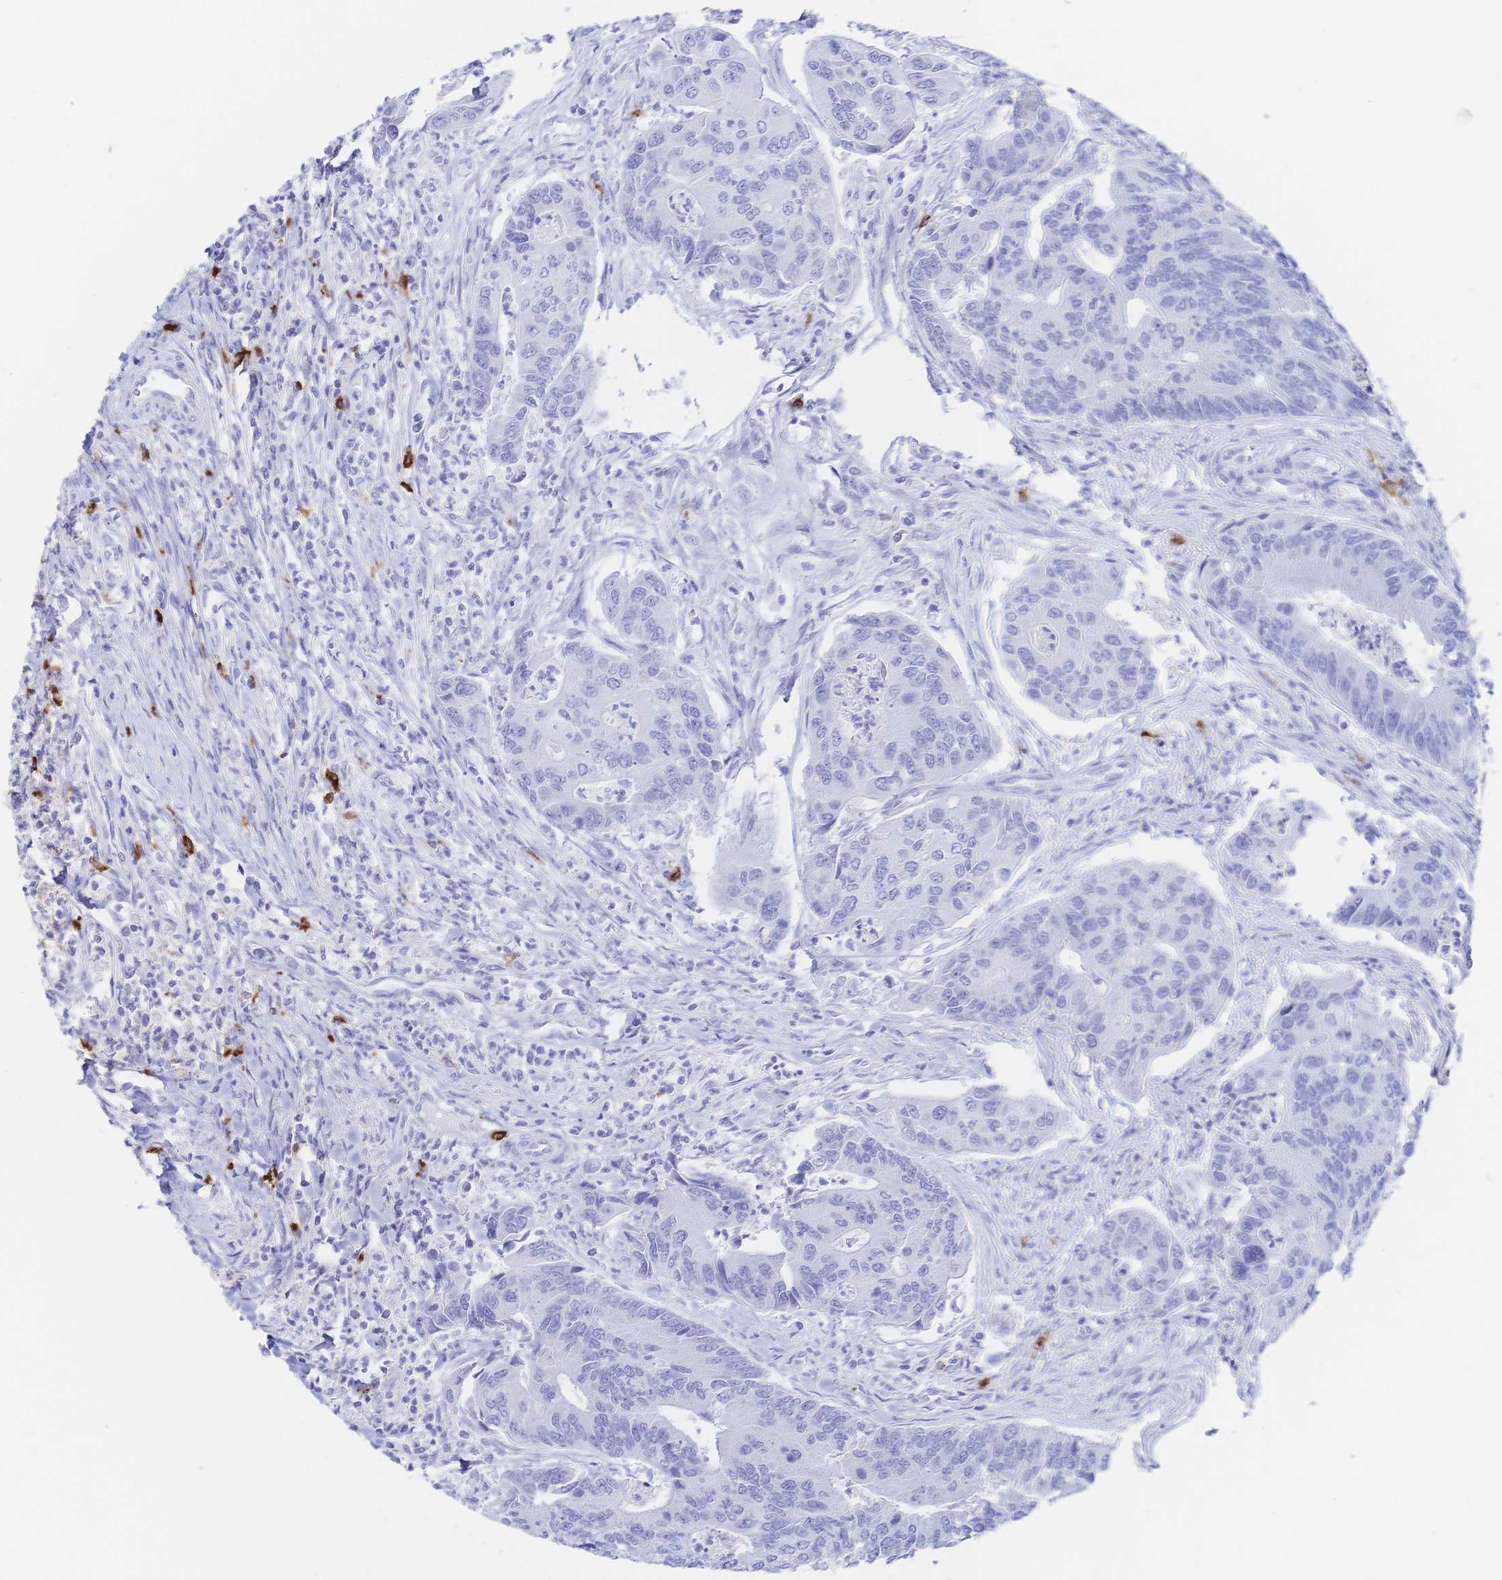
{"staining": {"intensity": "negative", "quantity": "none", "location": "none"}, "tissue": "colorectal cancer", "cell_type": "Tumor cells", "image_type": "cancer", "snomed": [{"axis": "morphology", "description": "Adenocarcinoma, NOS"}, {"axis": "topography", "description": "Colon"}], "caption": "The image exhibits no staining of tumor cells in colorectal adenocarcinoma.", "gene": "IL2RB", "patient": {"sex": "female", "age": 67}}